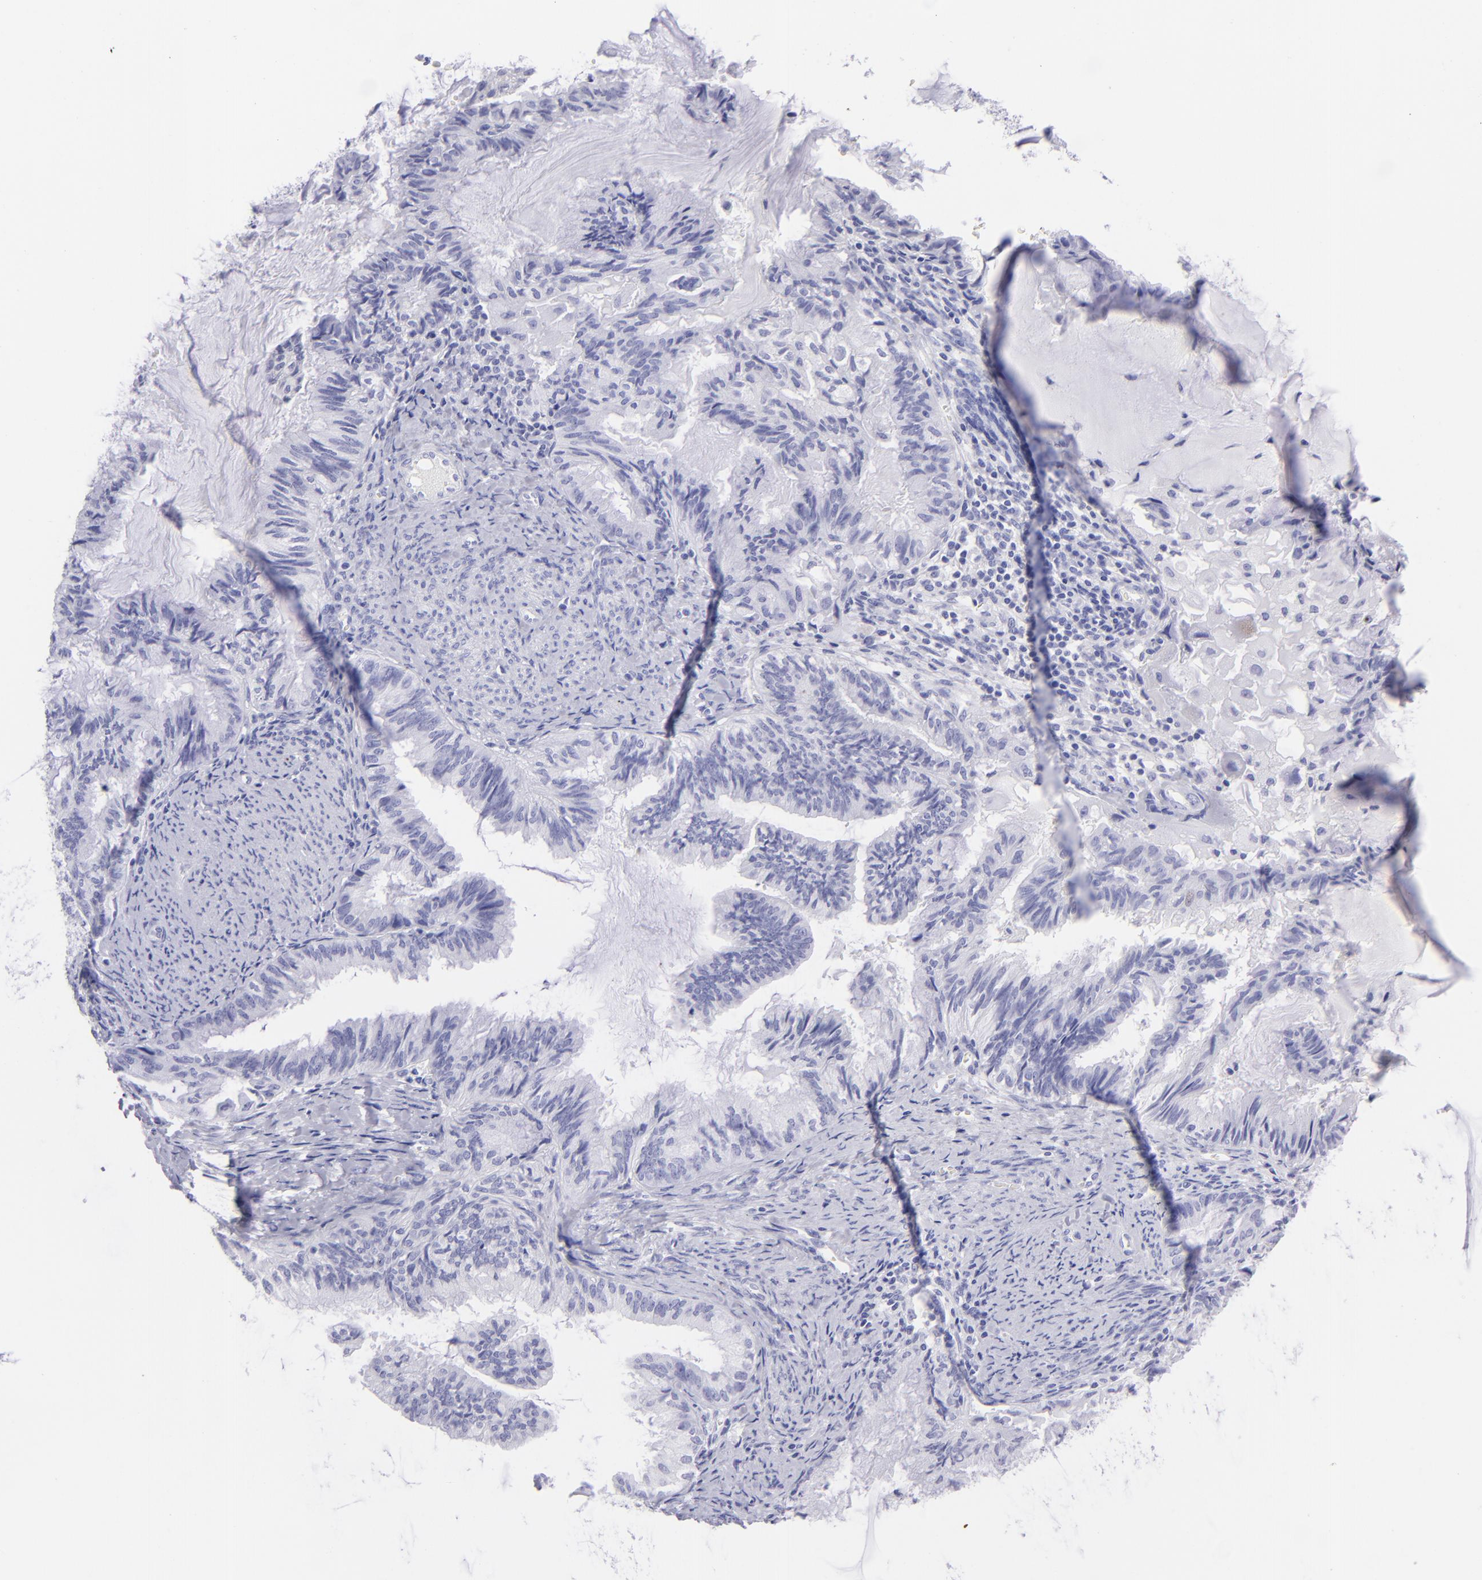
{"staining": {"intensity": "negative", "quantity": "none", "location": "none"}, "tissue": "endometrial cancer", "cell_type": "Tumor cells", "image_type": "cancer", "snomed": [{"axis": "morphology", "description": "Adenocarcinoma, NOS"}, {"axis": "topography", "description": "Endometrium"}], "caption": "Immunohistochemistry (IHC) of endometrial adenocarcinoma demonstrates no positivity in tumor cells.", "gene": "SLC1A3", "patient": {"sex": "female", "age": 86}}